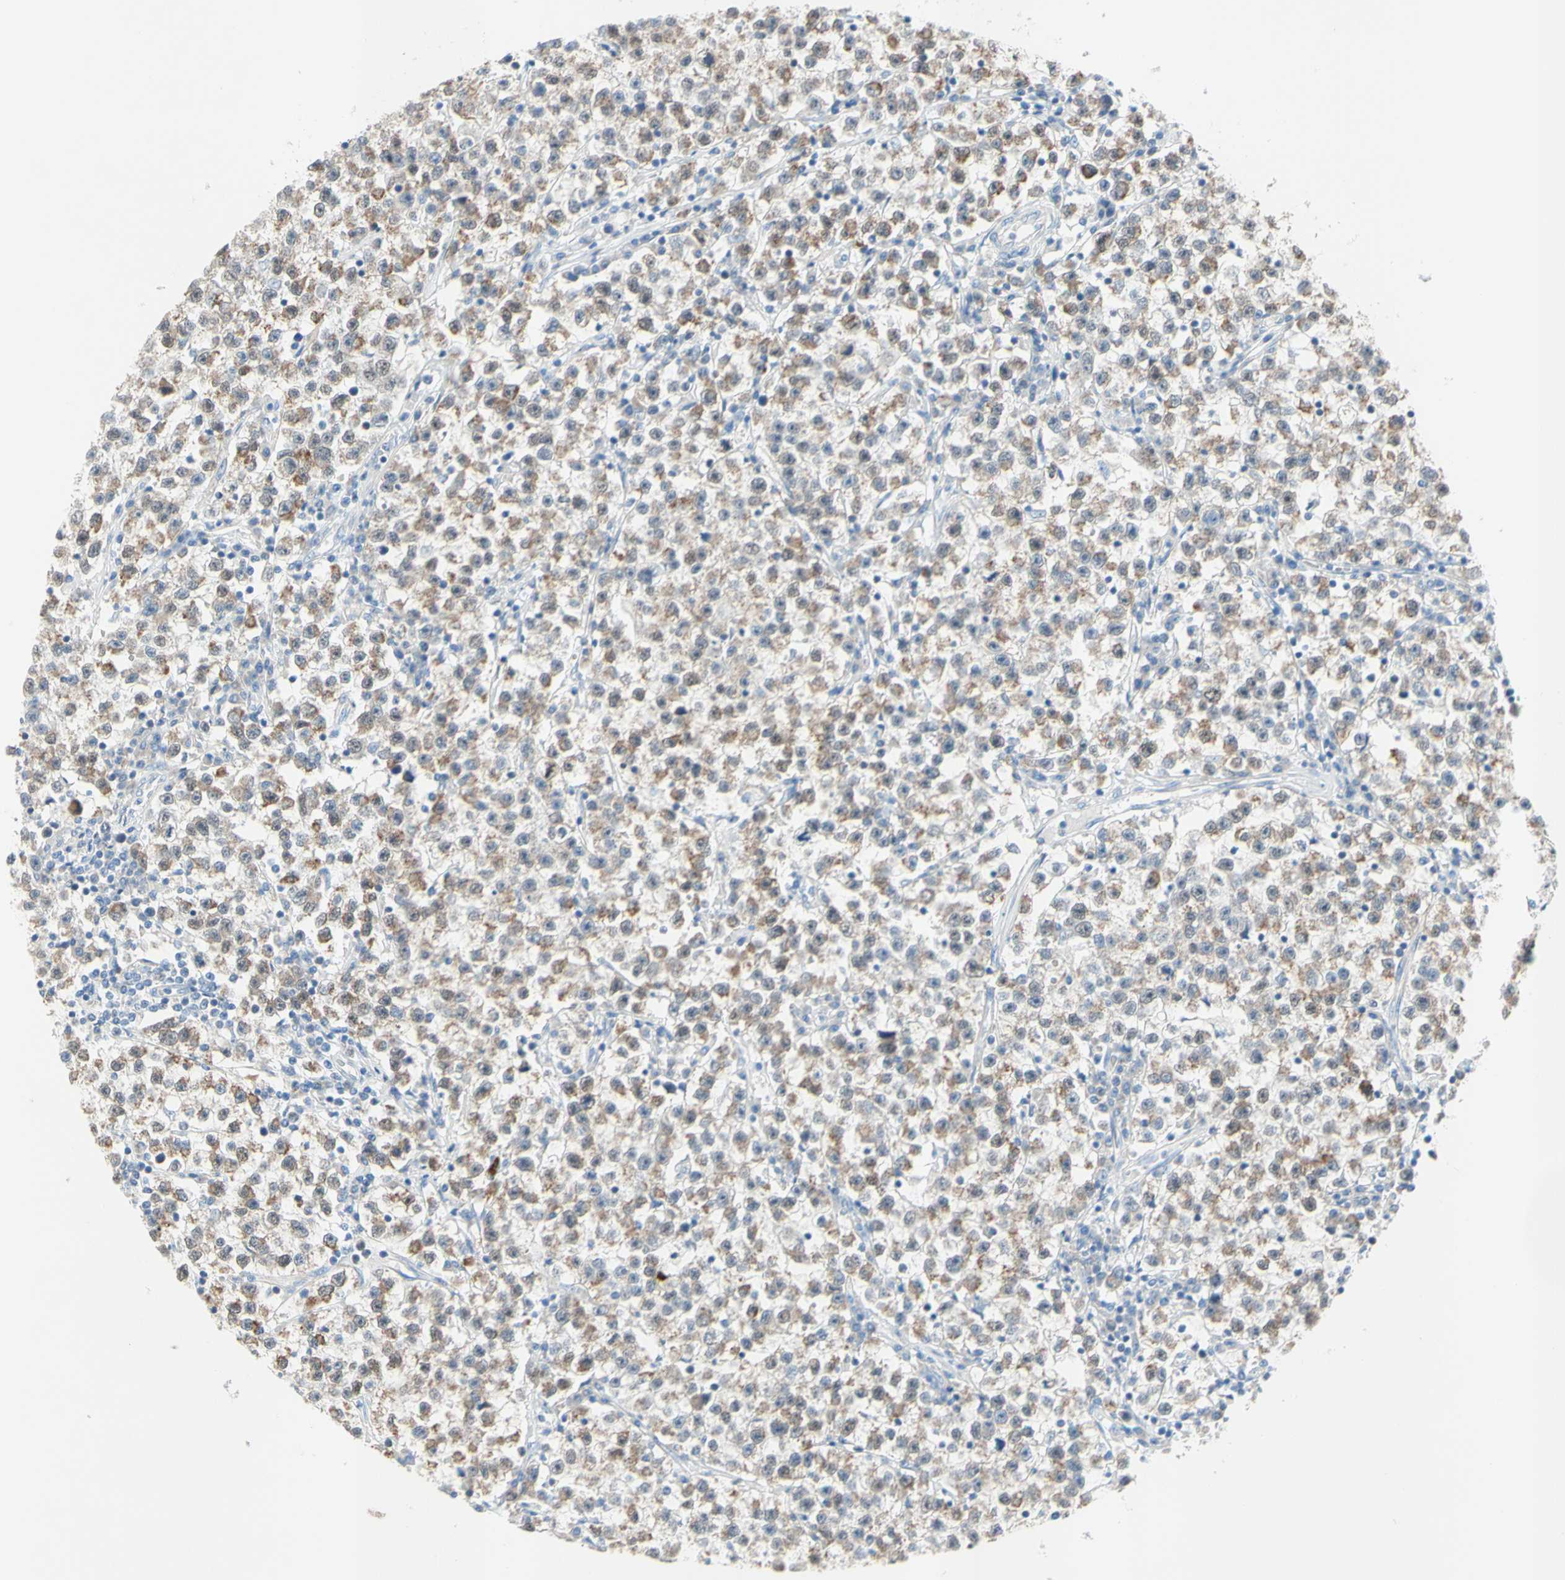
{"staining": {"intensity": "weak", "quantity": ">75%", "location": "cytoplasmic/membranous"}, "tissue": "testis cancer", "cell_type": "Tumor cells", "image_type": "cancer", "snomed": [{"axis": "morphology", "description": "Seminoma, NOS"}, {"axis": "topography", "description": "Testis"}], "caption": "DAB (3,3'-diaminobenzidine) immunohistochemical staining of human seminoma (testis) demonstrates weak cytoplasmic/membranous protein positivity in about >75% of tumor cells.", "gene": "MFF", "patient": {"sex": "male", "age": 22}}